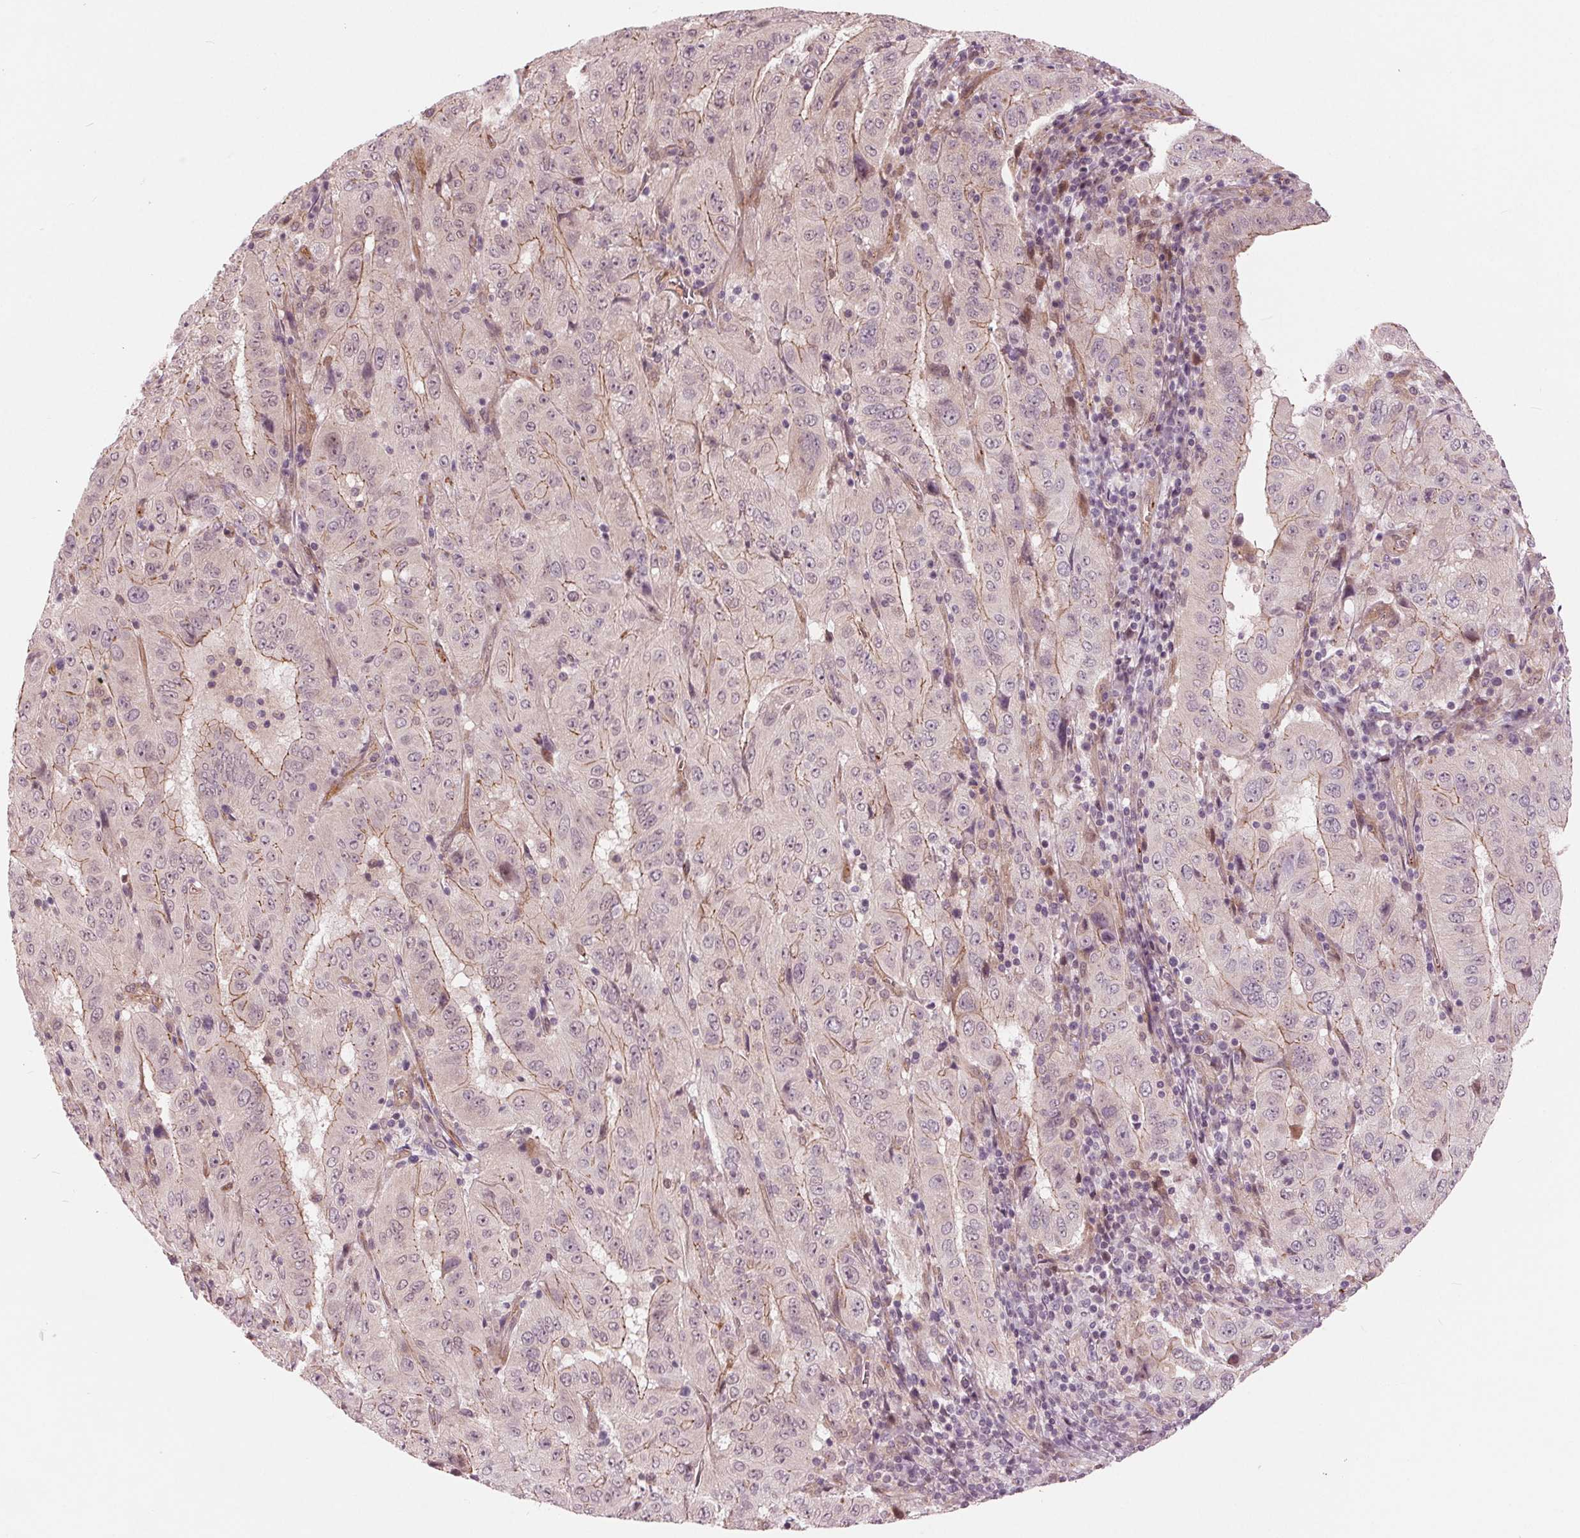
{"staining": {"intensity": "weak", "quantity": "<25%", "location": "cytoplasmic/membranous"}, "tissue": "pancreatic cancer", "cell_type": "Tumor cells", "image_type": "cancer", "snomed": [{"axis": "morphology", "description": "Adenocarcinoma, NOS"}, {"axis": "topography", "description": "Pancreas"}], "caption": "Tumor cells show no significant positivity in adenocarcinoma (pancreatic). (DAB IHC visualized using brightfield microscopy, high magnification).", "gene": "TXNIP", "patient": {"sex": "male", "age": 63}}